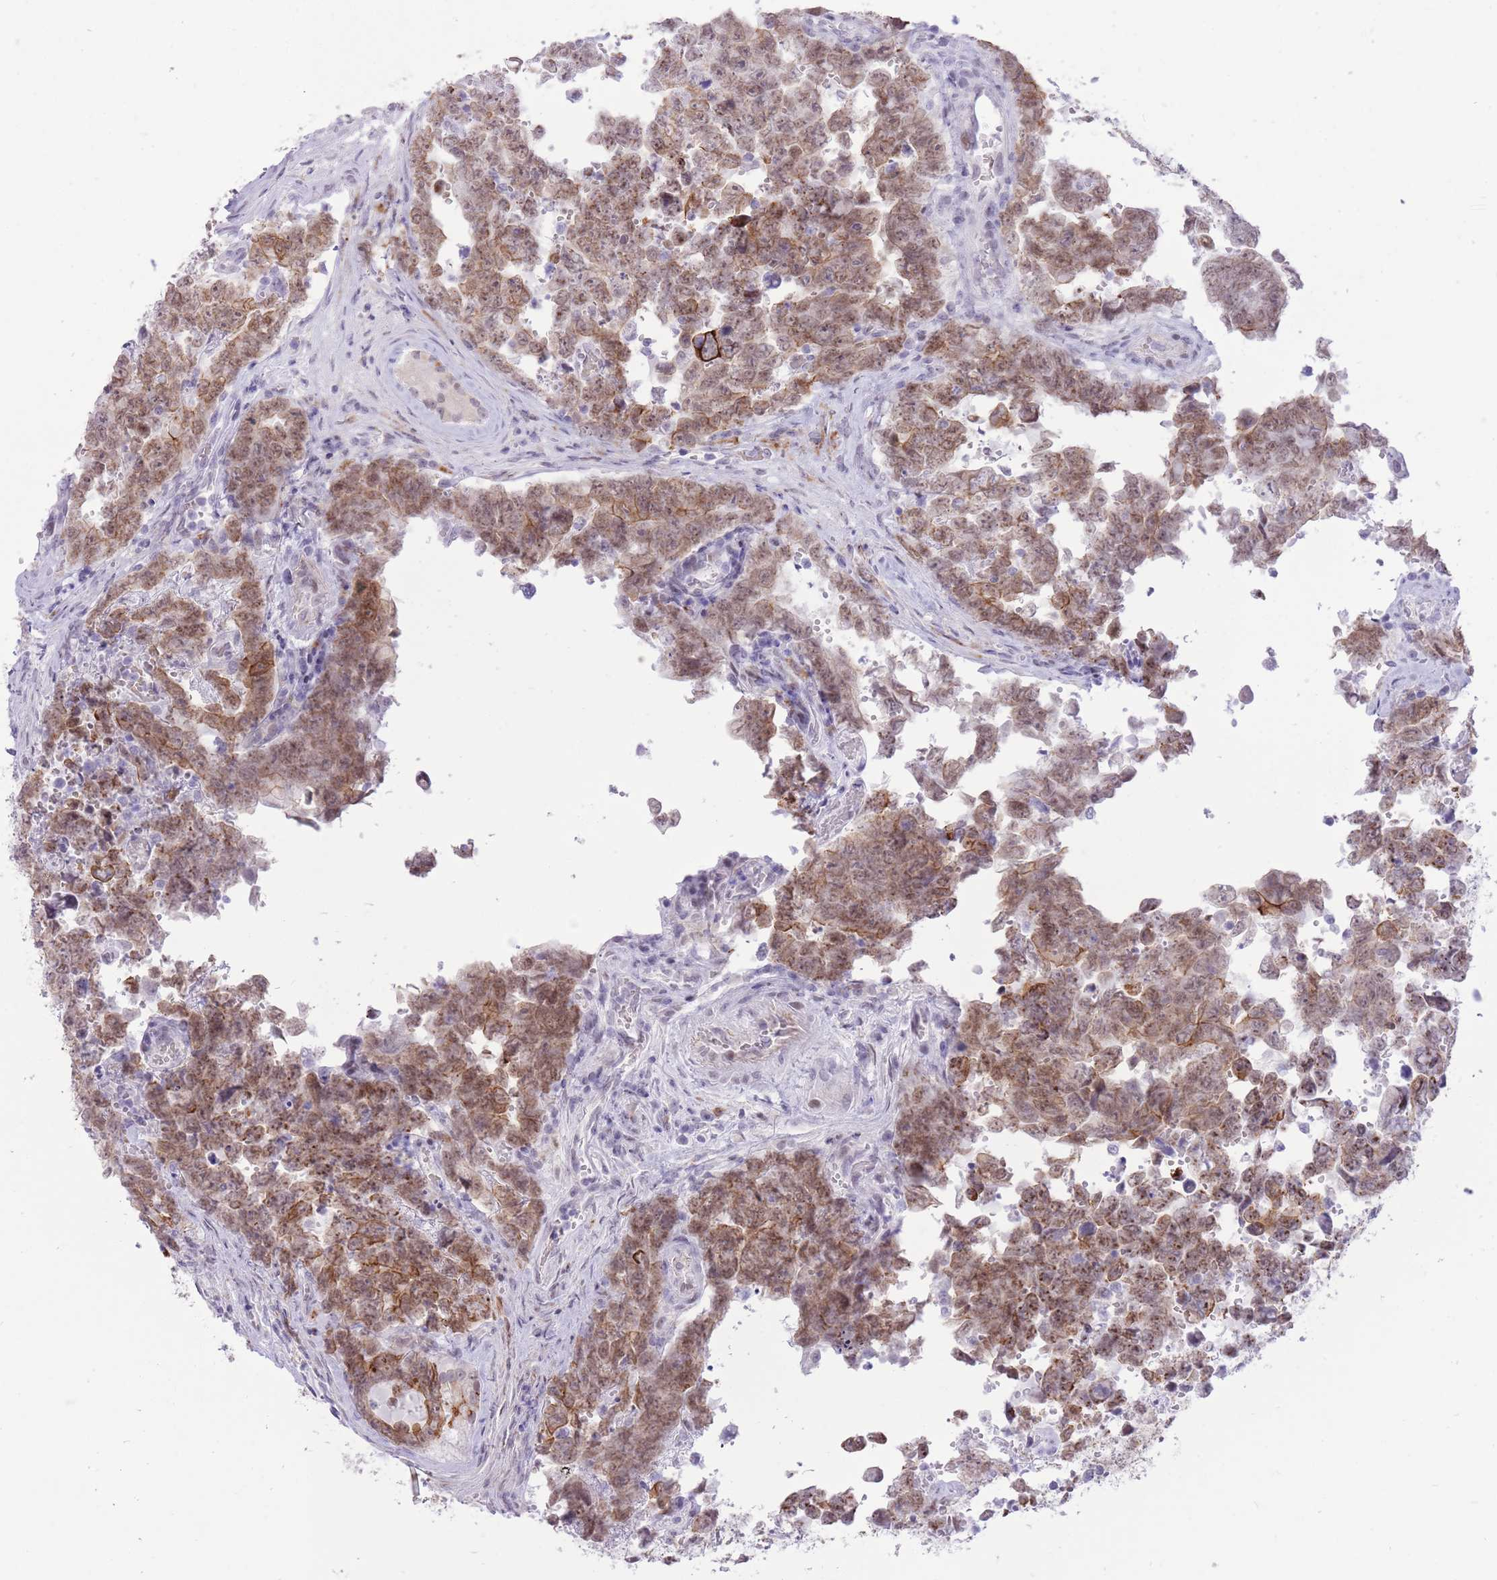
{"staining": {"intensity": "moderate", "quantity": ">75%", "location": "cytoplasmic/membranous,nuclear"}, "tissue": "testis cancer", "cell_type": "Tumor cells", "image_type": "cancer", "snomed": [{"axis": "morphology", "description": "Normal tissue, NOS"}, {"axis": "morphology", "description": "Carcinoma, Embryonal, NOS"}, {"axis": "topography", "description": "Testis"}, {"axis": "topography", "description": "Epididymis"}], "caption": "Testis cancer stained for a protein (brown) displays moderate cytoplasmic/membranous and nuclear positive expression in about >75% of tumor cells.", "gene": "MEIS3", "patient": {"sex": "male", "age": 25}}